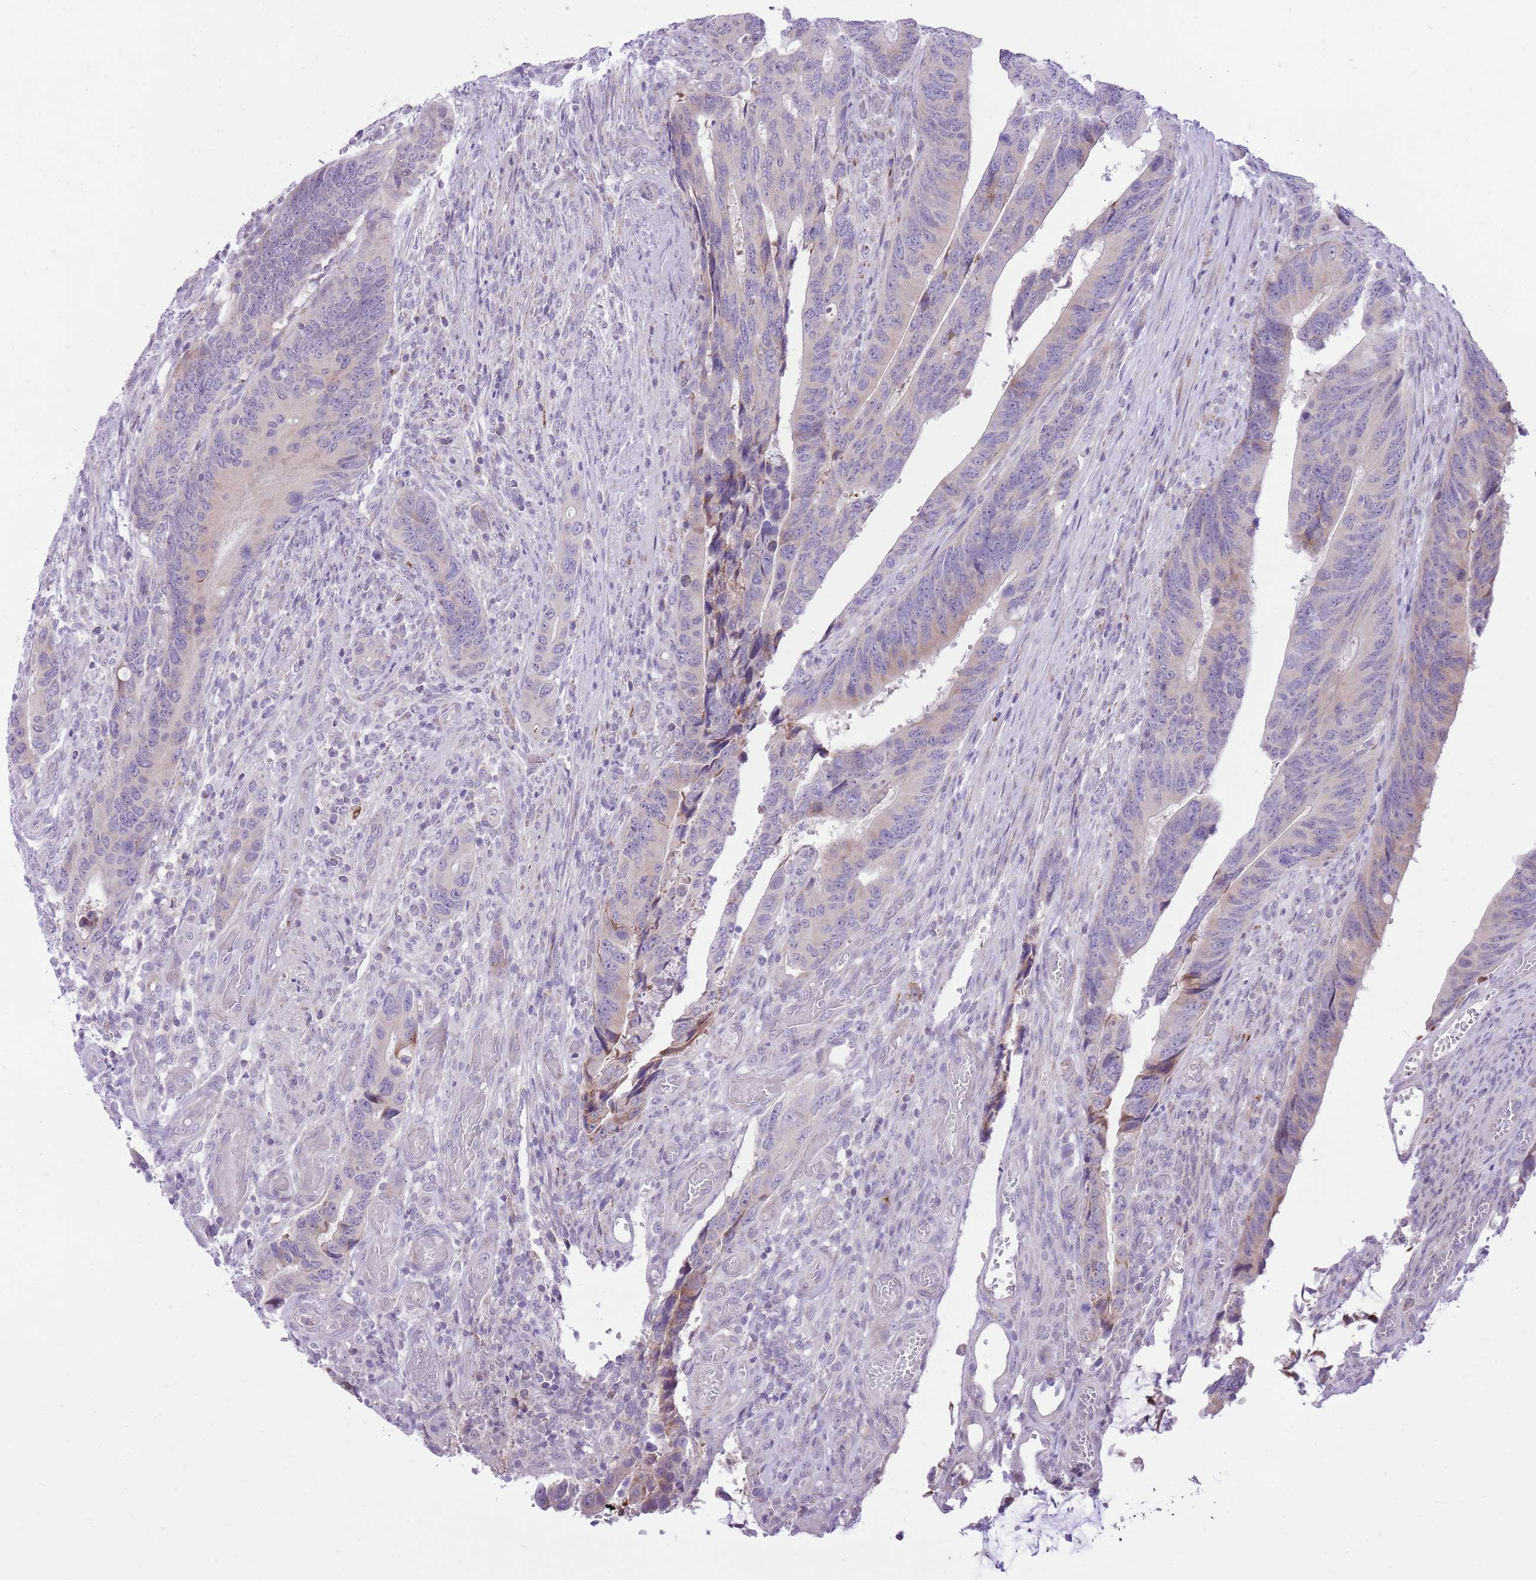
{"staining": {"intensity": "moderate", "quantity": "<25%", "location": "cytoplasmic/membranous"}, "tissue": "colorectal cancer", "cell_type": "Tumor cells", "image_type": "cancer", "snomed": [{"axis": "morphology", "description": "Adenocarcinoma, NOS"}, {"axis": "topography", "description": "Colon"}], "caption": "Colorectal cancer (adenocarcinoma) stained with a brown dye displays moderate cytoplasmic/membranous positive positivity in about <25% of tumor cells.", "gene": "DENND2D", "patient": {"sex": "male", "age": 87}}